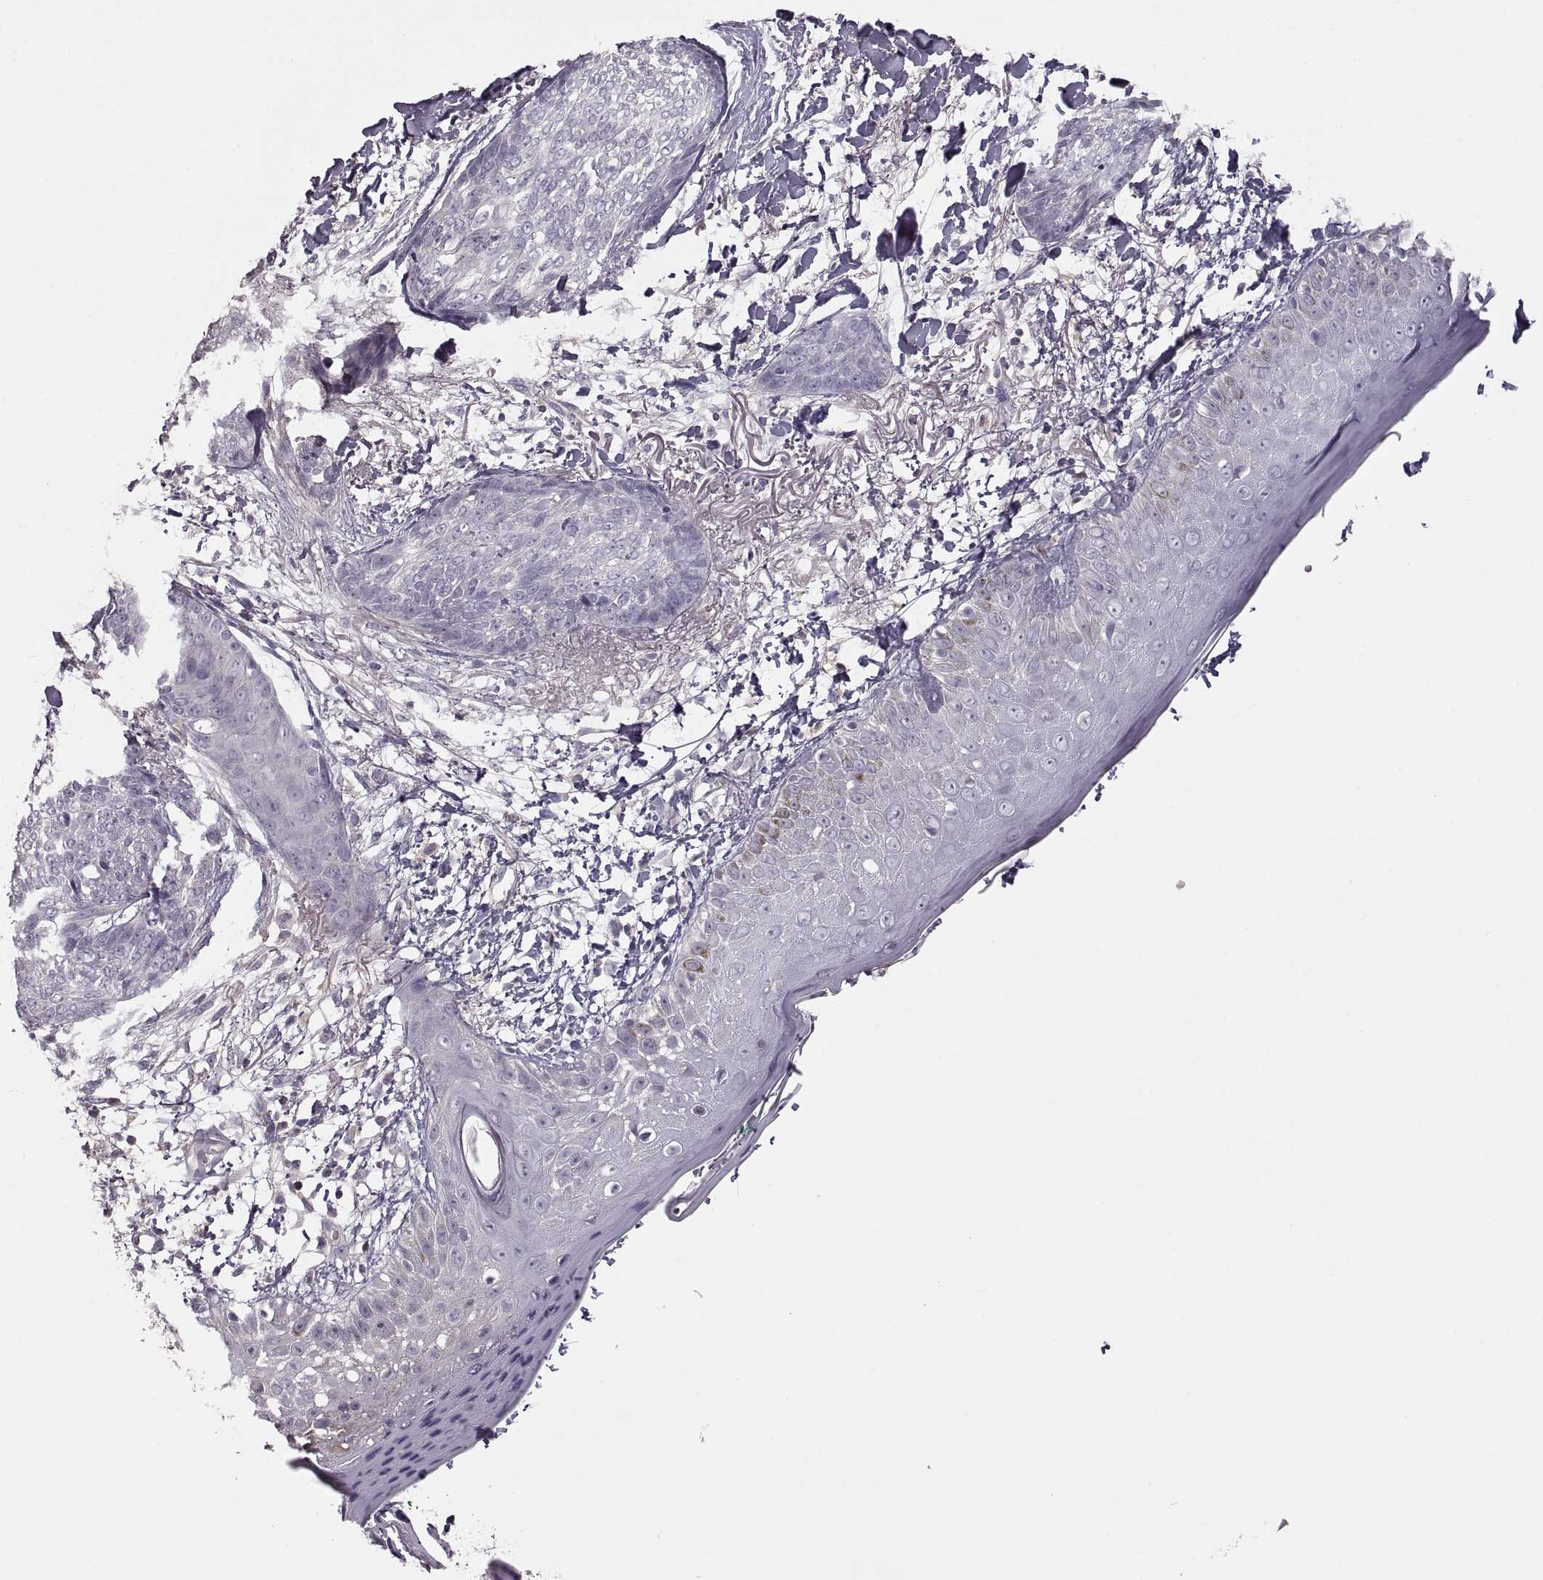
{"staining": {"intensity": "negative", "quantity": "none", "location": "none"}, "tissue": "skin cancer", "cell_type": "Tumor cells", "image_type": "cancer", "snomed": [{"axis": "morphology", "description": "Normal tissue, NOS"}, {"axis": "morphology", "description": "Basal cell carcinoma"}, {"axis": "topography", "description": "Skin"}], "caption": "Immunohistochemistry (IHC) photomicrograph of human skin basal cell carcinoma stained for a protein (brown), which displays no staining in tumor cells.", "gene": "ADAM11", "patient": {"sex": "male", "age": 84}}